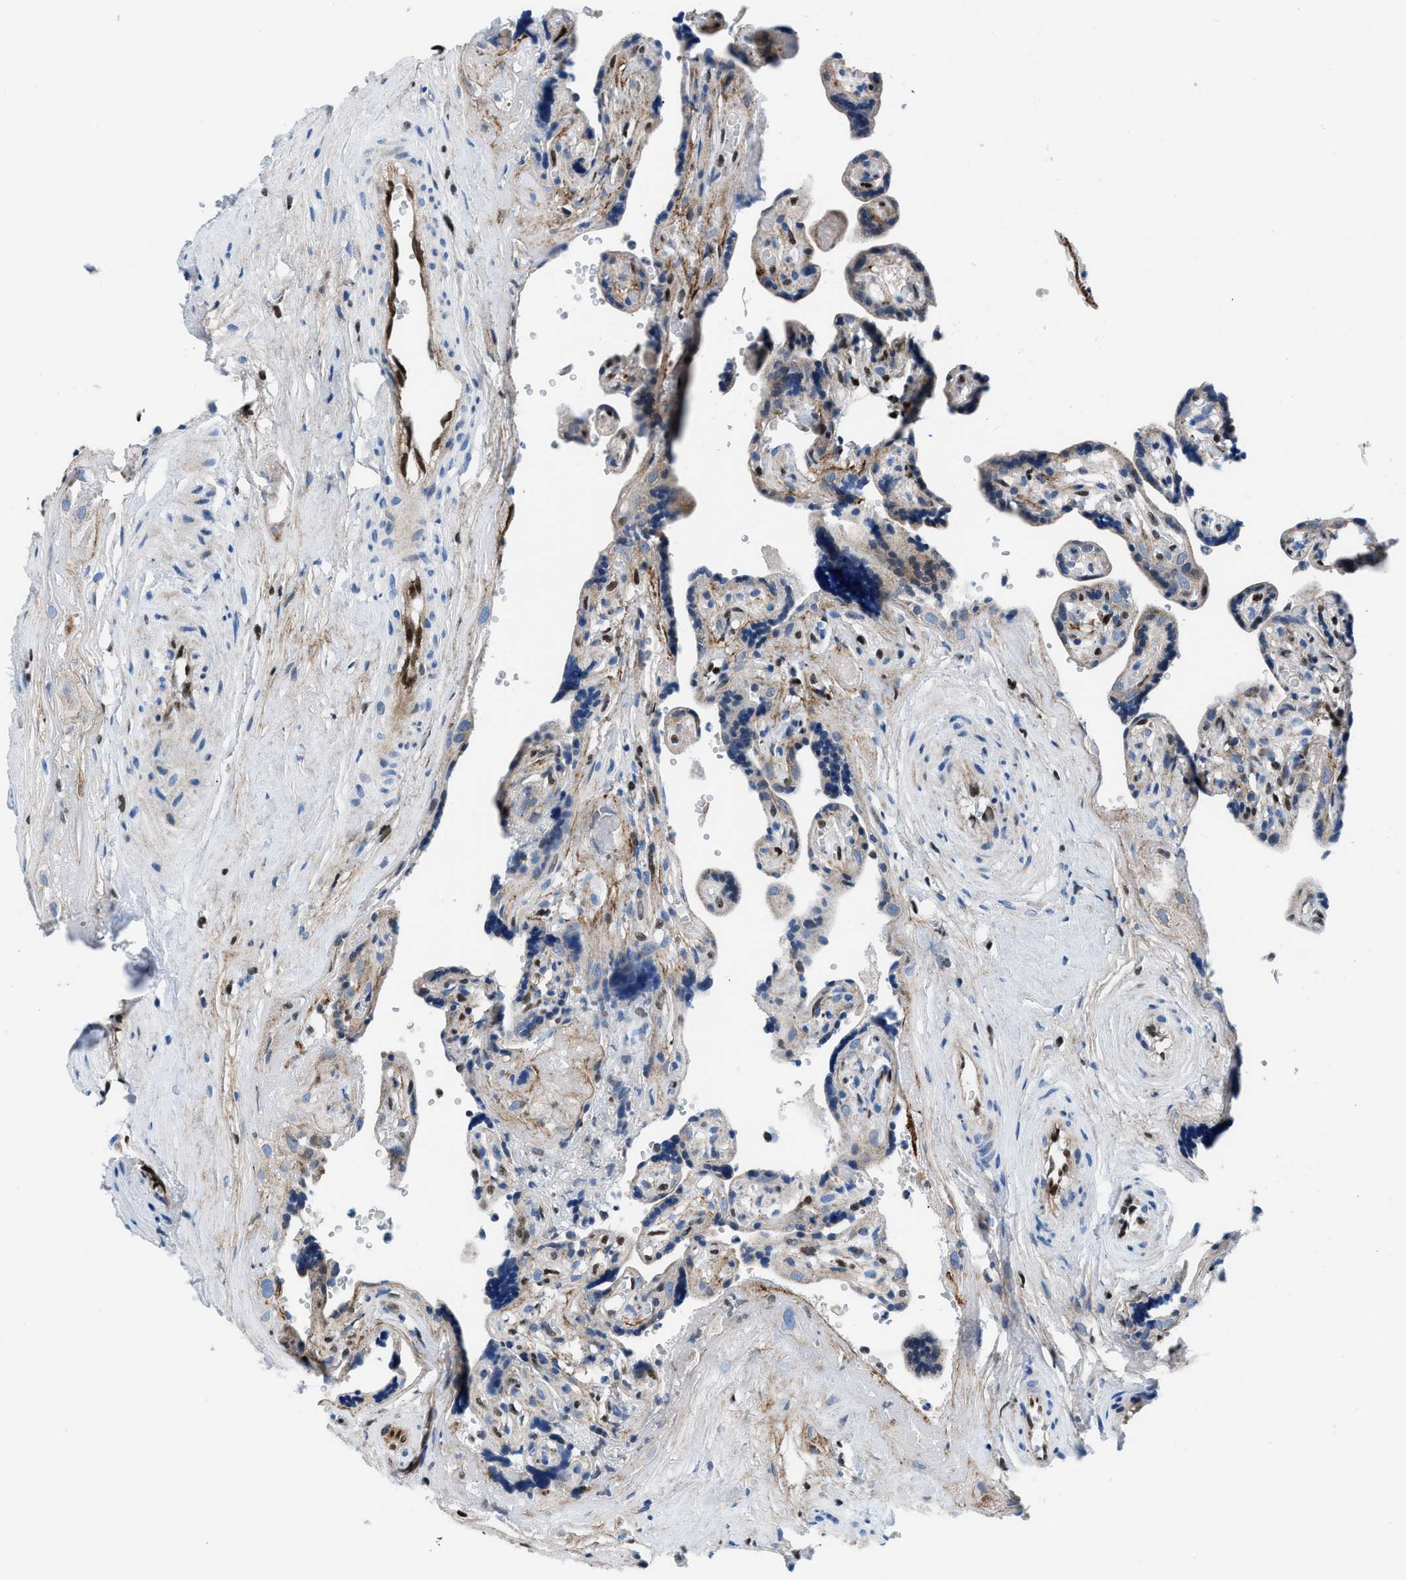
{"staining": {"intensity": "moderate", "quantity": "25%-75%", "location": "cytoplasmic/membranous"}, "tissue": "placenta", "cell_type": "Trophoblastic cells", "image_type": "normal", "snomed": [{"axis": "morphology", "description": "Normal tissue, NOS"}, {"axis": "topography", "description": "Placenta"}], "caption": "Immunohistochemical staining of normal human placenta exhibits medium levels of moderate cytoplasmic/membranous staining in about 25%-75% of trophoblastic cells.", "gene": "LMO2", "patient": {"sex": "female", "age": 30}}